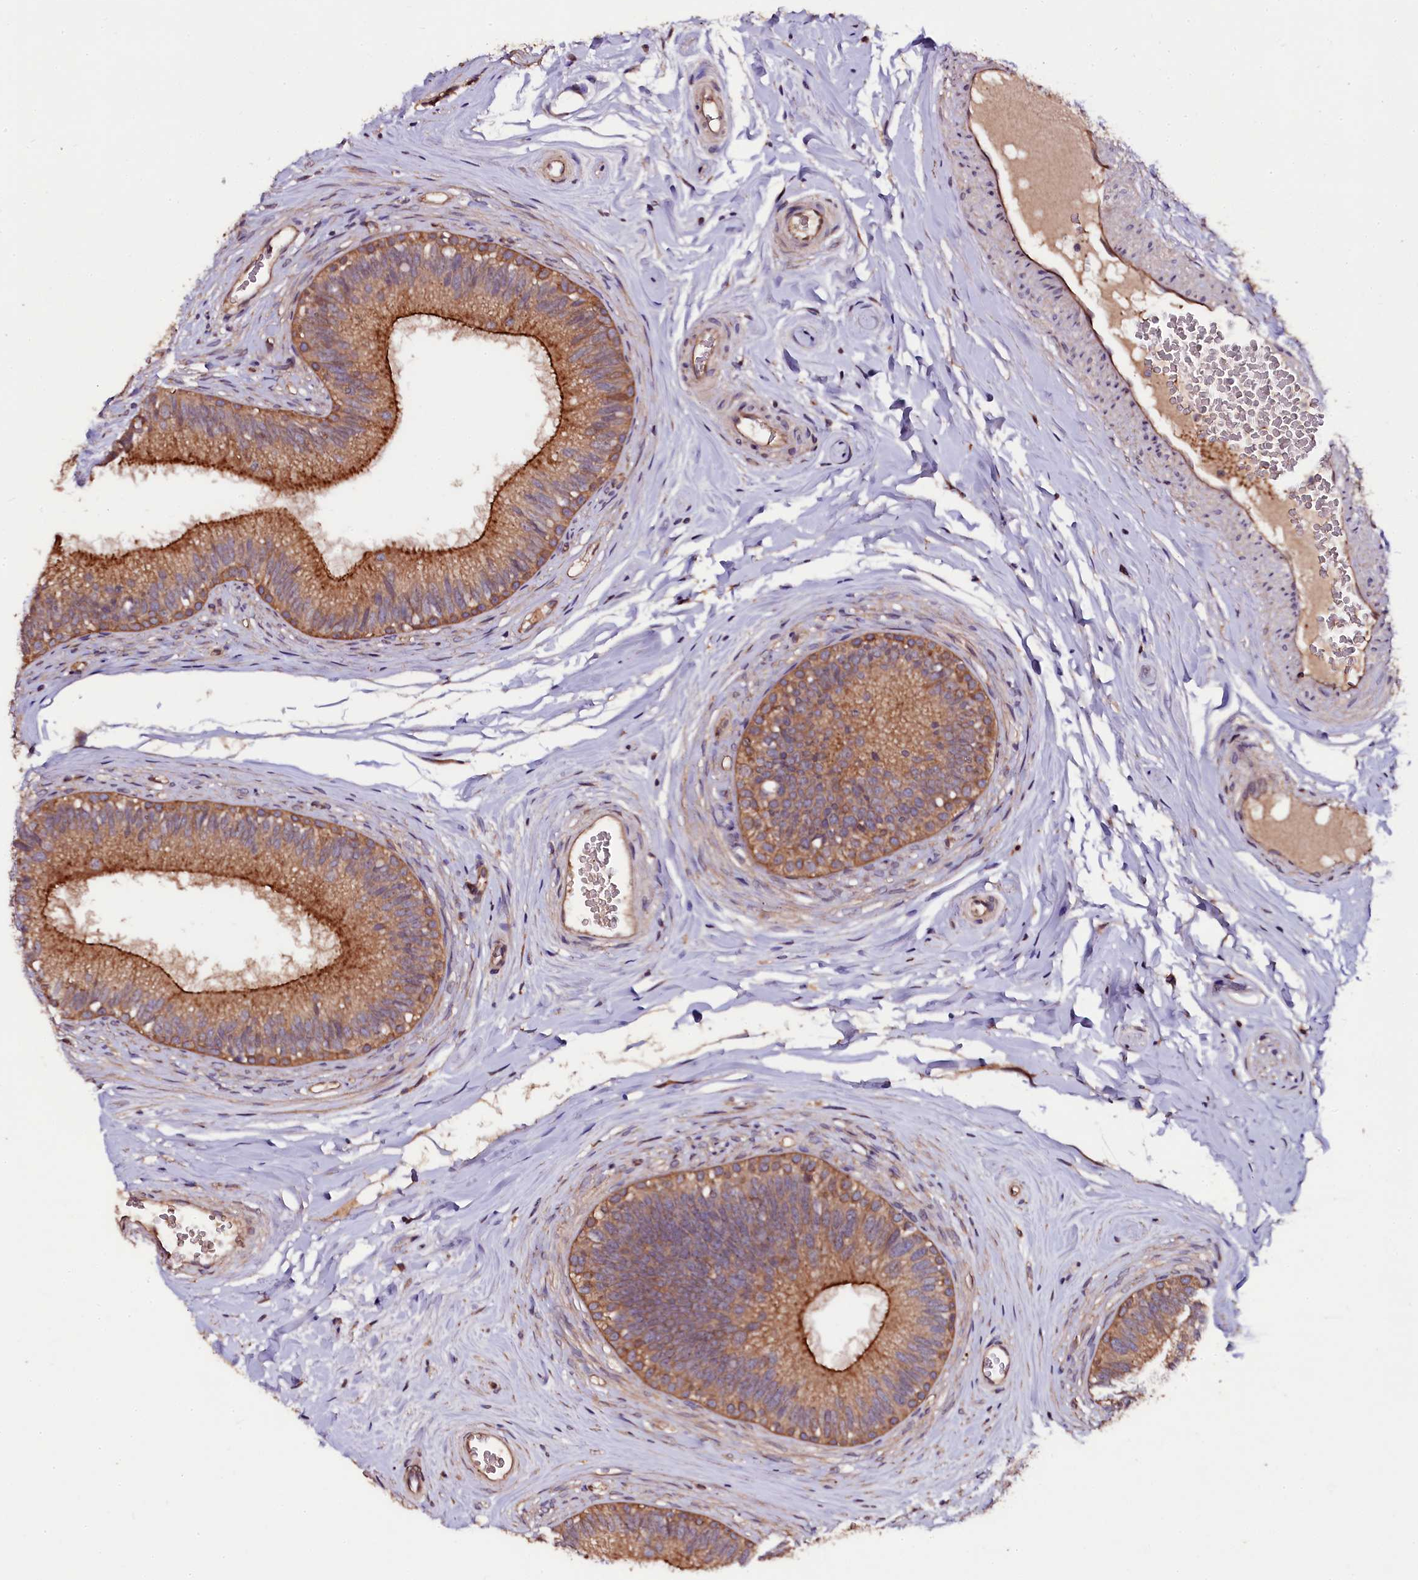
{"staining": {"intensity": "moderate", "quantity": ">75%", "location": "cytoplasmic/membranous"}, "tissue": "epididymis", "cell_type": "Glandular cells", "image_type": "normal", "snomed": [{"axis": "morphology", "description": "Normal tissue, NOS"}, {"axis": "topography", "description": "Epididymis"}], "caption": "Protein positivity by immunohistochemistry (IHC) shows moderate cytoplasmic/membranous expression in about >75% of glandular cells in normal epididymis. (Brightfield microscopy of DAB IHC at high magnification).", "gene": "APPL2", "patient": {"sex": "male", "age": 33}}